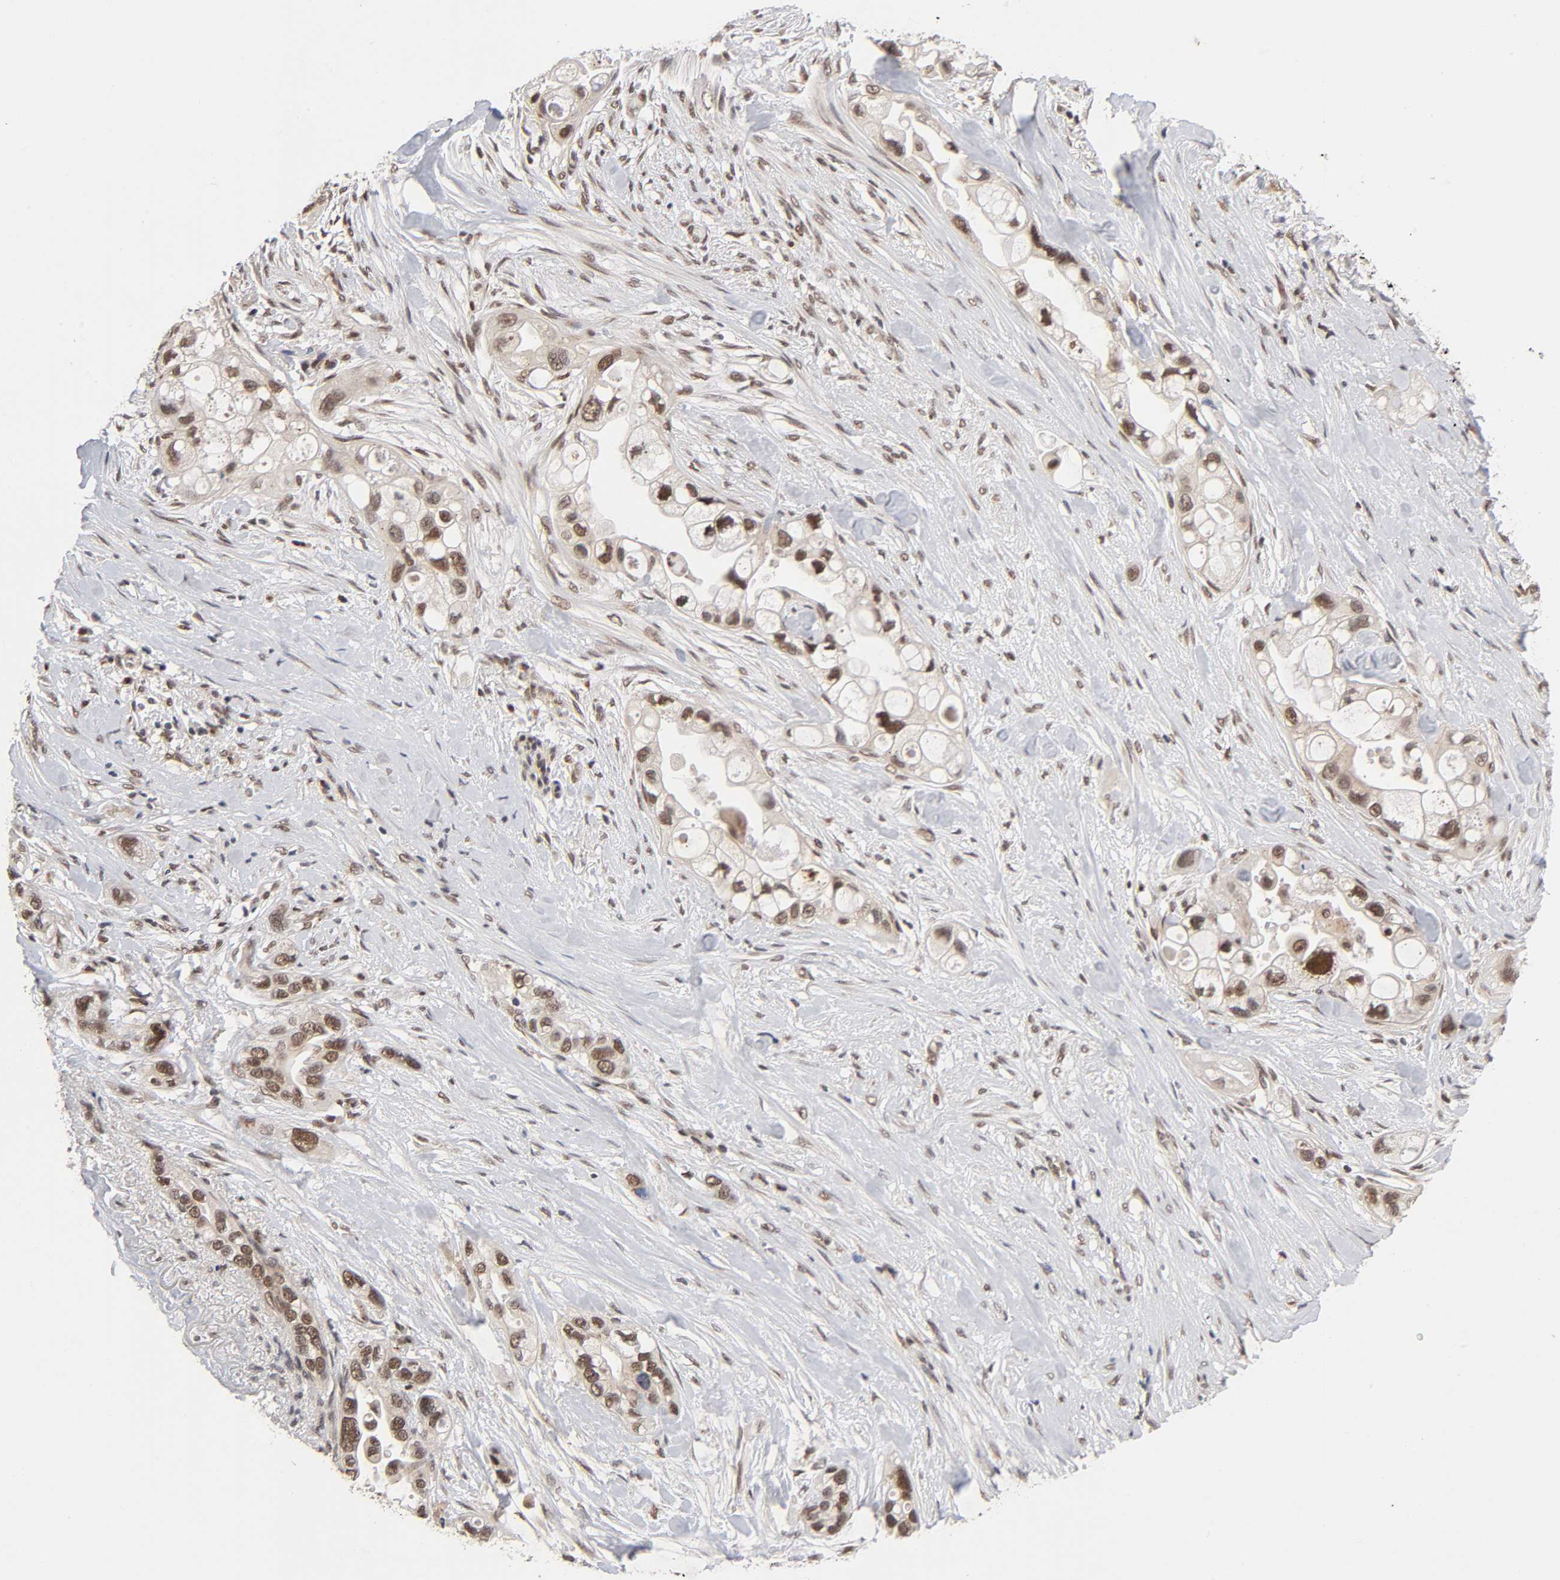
{"staining": {"intensity": "strong", "quantity": ">75%", "location": "cytoplasmic/membranous,nuclear"}, "tissue": "pancreatic cancer", "cell_type": "Tumor cells", "image_type": "cancer", "snomed": [{"axis": "morphology", "description": "Adenocarcinoma, NOS"}, {"axis": "topography", "description": "Pancreas"}], "caption": "DAB (3,3'-diaminobenzidine) immunohistochemical staining of pancreatic adenocarcinoma exhibits strong cytoplasmic/membranous and nuclear protein staining in about >75% of tumor cells.", "gene": "EP300", "patient": {"sex": "female", "age": 77}}